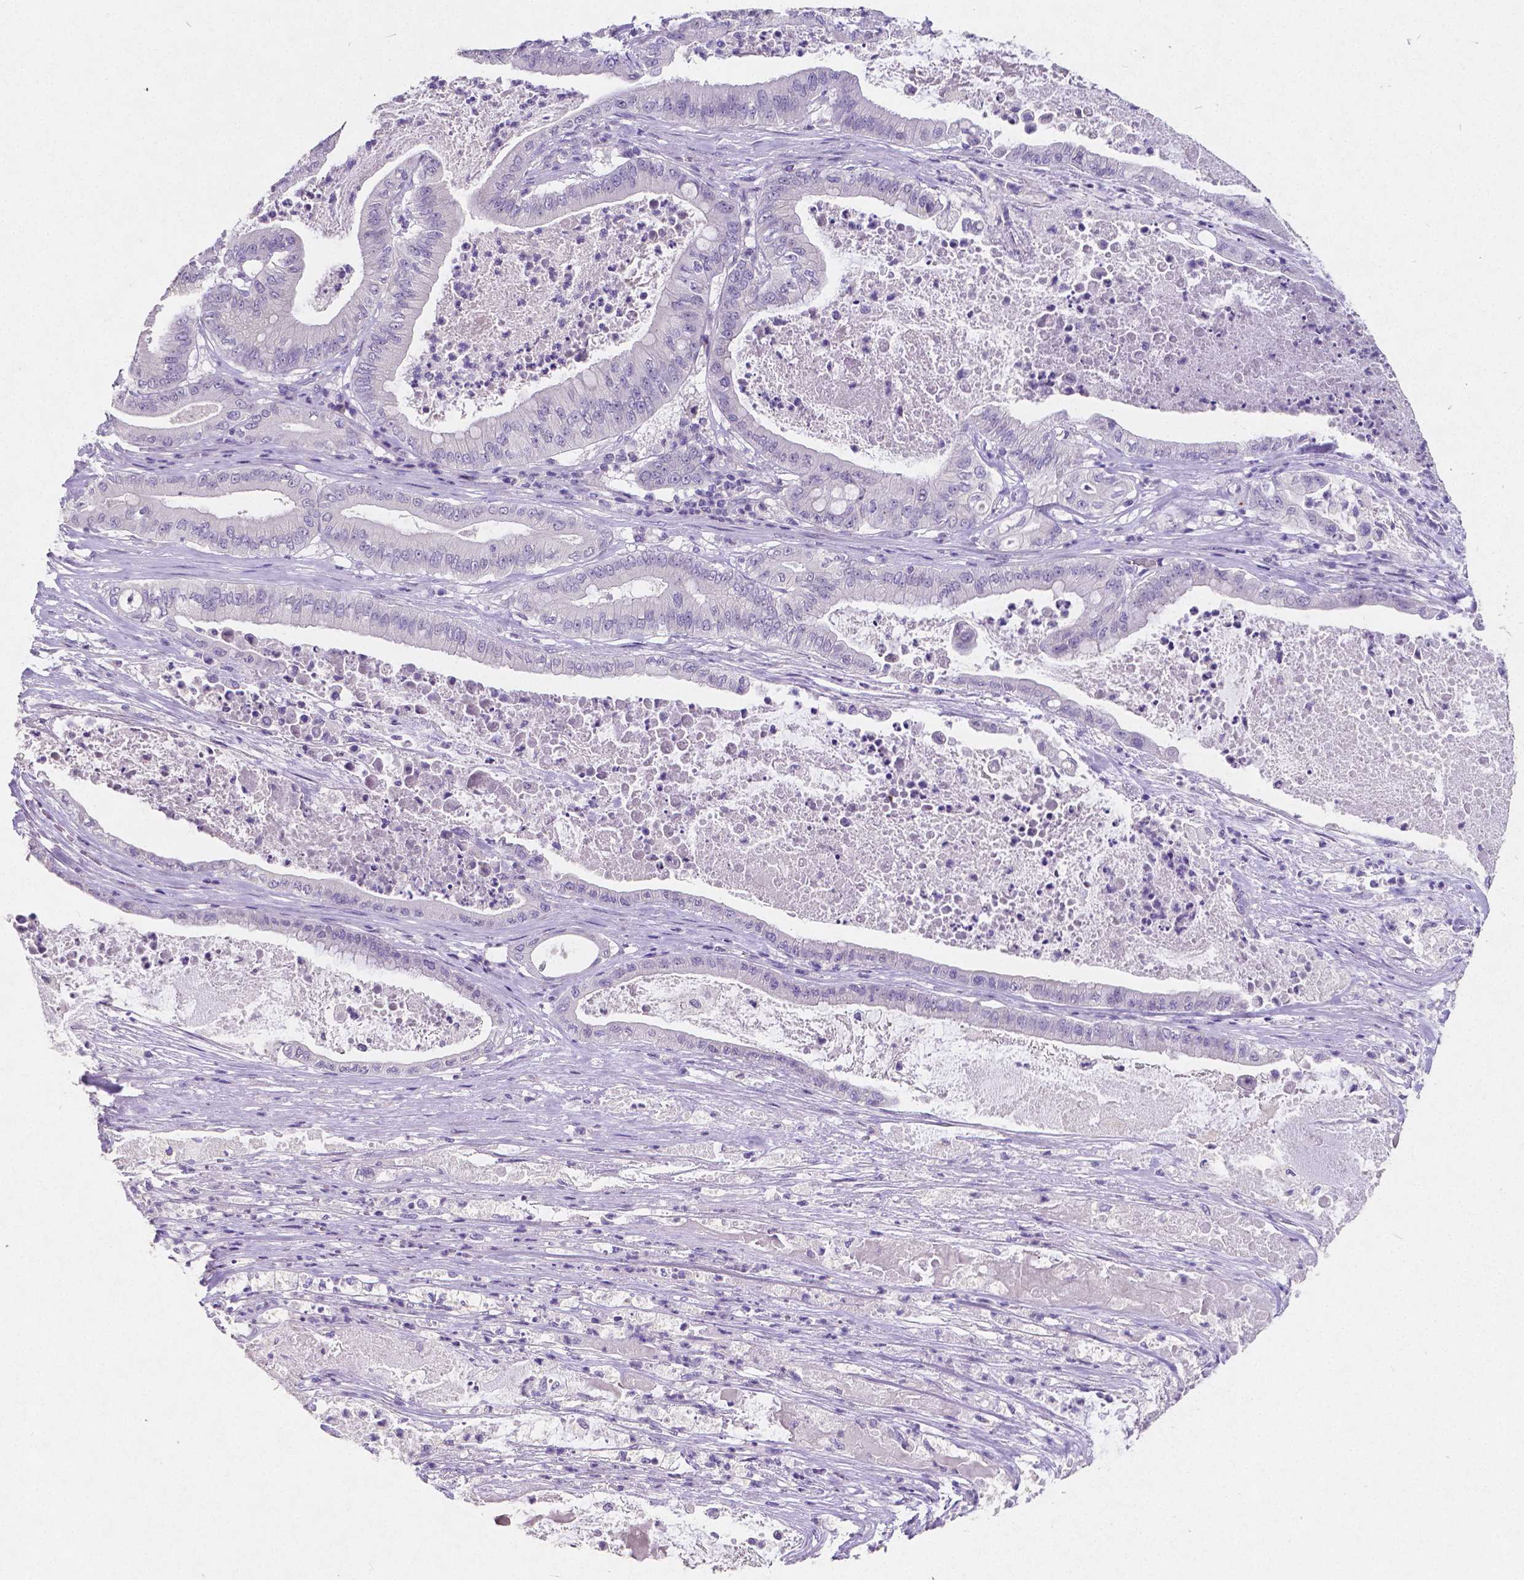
{"staining": {"intensity": "negative", "quantity": "none", "location": "none"}, "tissue": "pancreatic cancer", "cell_type": "Tumor cells", "image_type": "cancer", "snomed": [{"axis": "morphology", "description": "Adenocarcinoma, NOS"}, {"axis": "topography", "description": "Pancreas"}], "caption": "Immunohistochemistry (IHC) histopathology image of human pancreatic adenocarcinoma stained for a protein (brown), which displays no staining in tumor cells. (DAB (3,3'-diaminobenzidine) immunohistochemistry, high magnification).", "gene": "SATB2", "patient": {"sex": "male", "age": 71}}